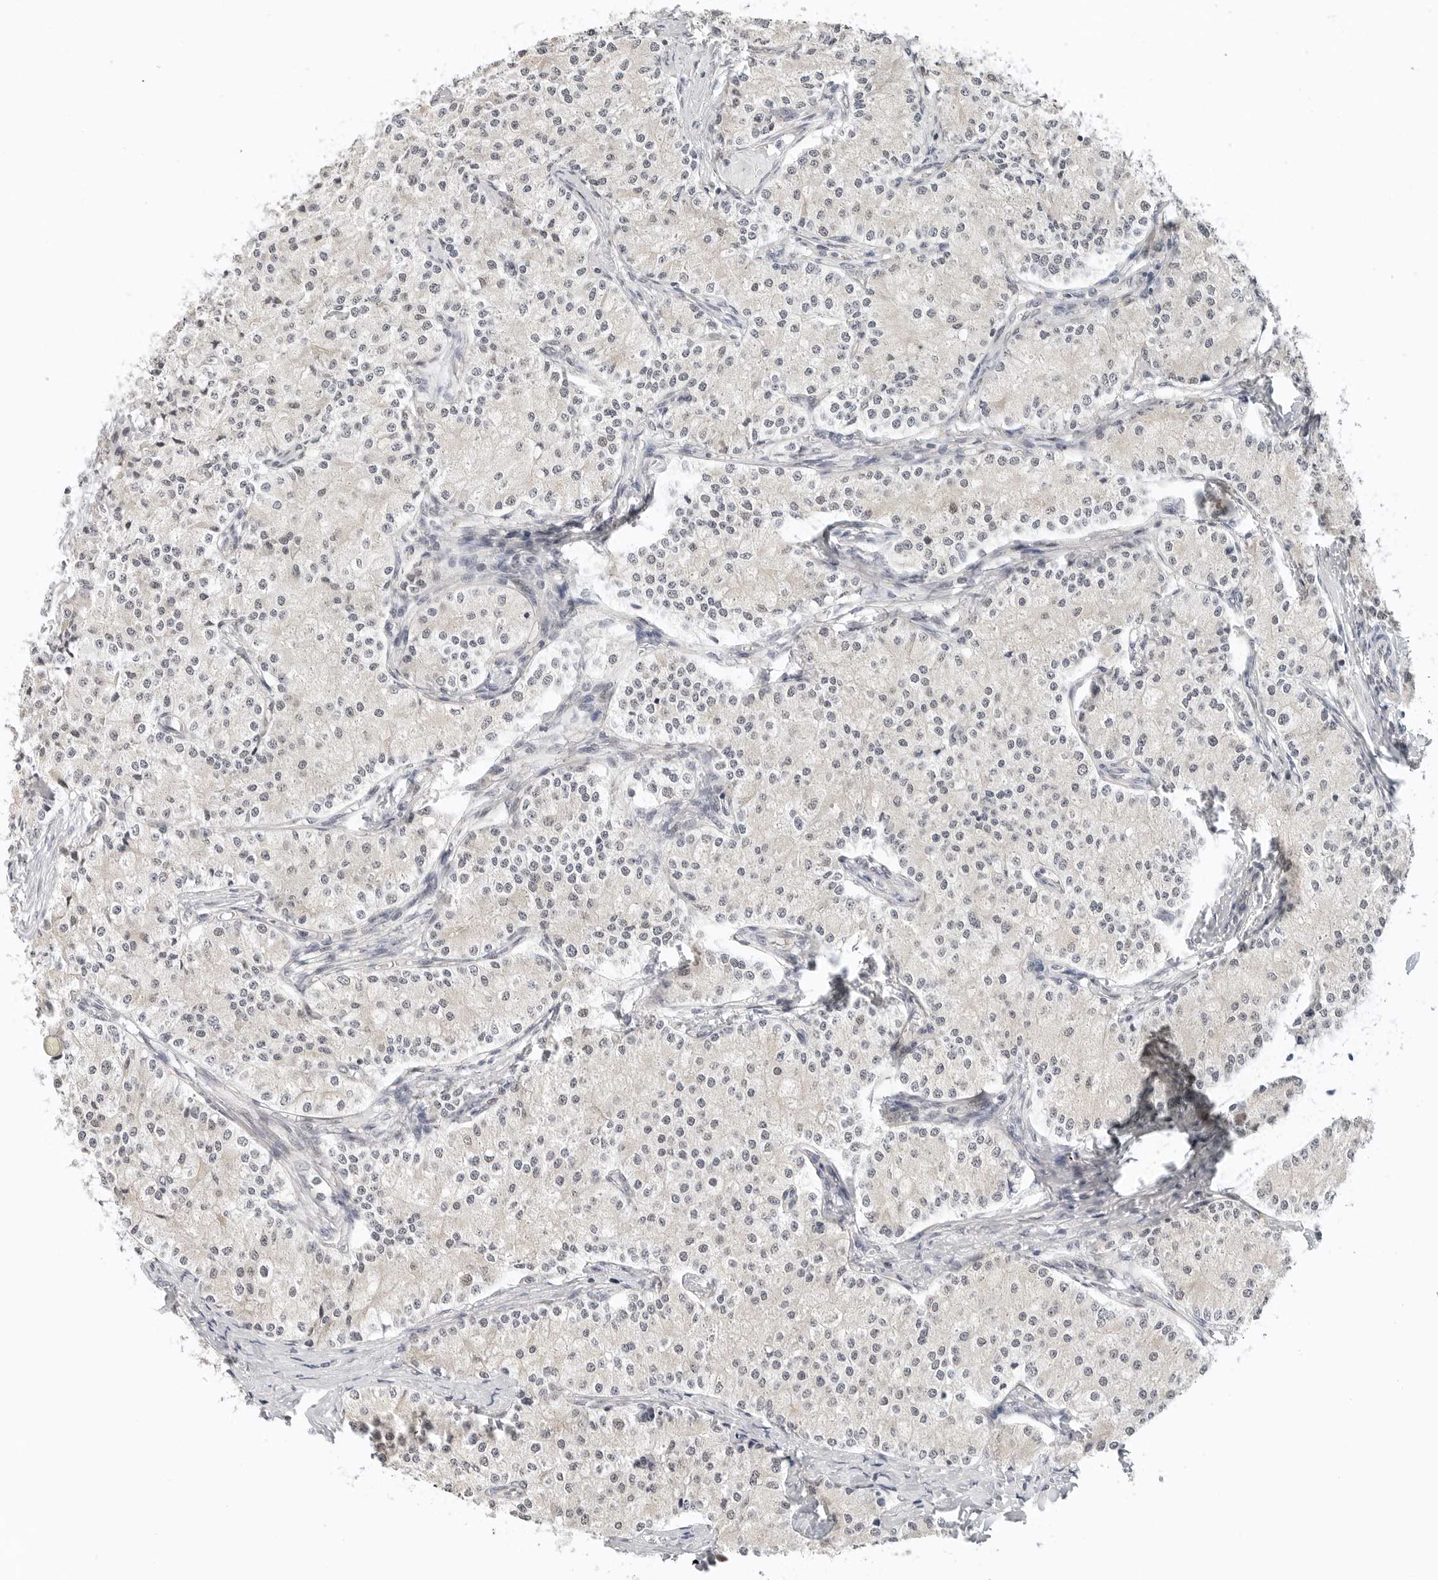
{"staining": {"intensity": "negative", "quantity": "none", "location": "none"}, "tissue": "carcinoid", "cell_type": "Tumor cells", "image_type": "cancer", "snomed": [{"axis": "morphology", "description": "Carcinoid, malignant, NOS"}, {"axis": "topography", "description": "Colon"}], "caption": "This photomicrograph is of carcinoid stained with immunohistochemistry (IHC) to label a protein in brown with the nuclei are counter-stained blue. There is no staining in tumor cells.", "gene": "TSEN2", "patient": {"sex": "female", "age": 52}}